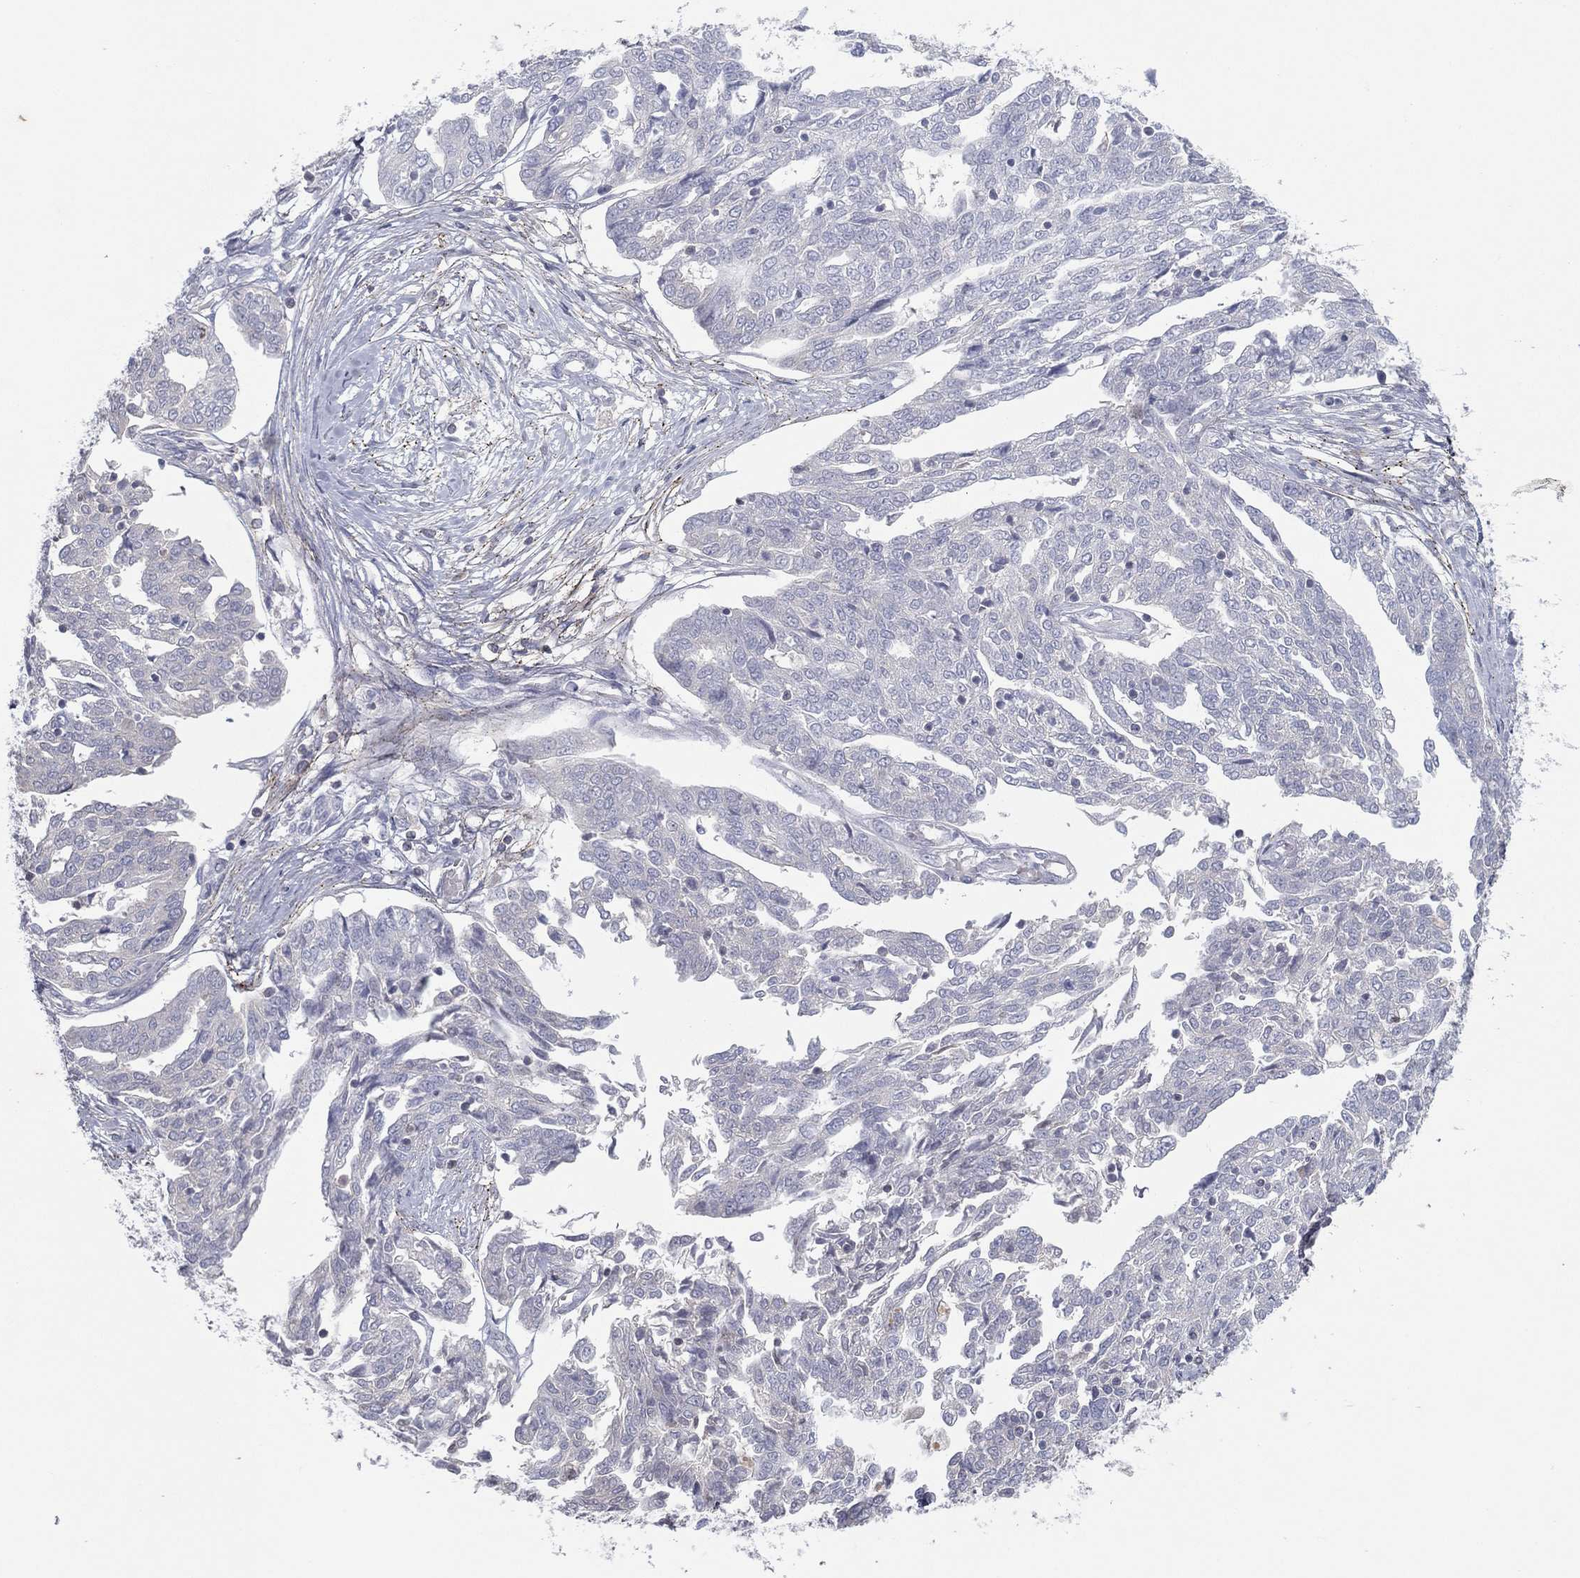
{"staining": {"intensity": "negative", "quantity": "none", "location": "none"}, "tissue": "ovarian cancer", "cell_type": "Tumor cells", "image_type": "cancer", "snomed": [{"axis": "morphology", "description": "Cystadenocarcinoma, serous, NOS"}, {"axis": "topography", "description": "Ovary"}], "caption": "Immunohistochemistry (IHC) histopathology image of human ovarian cancer stained for a protein (brown), which exhibits no staining in tumor cells.", "gene": "CPT1B", "patient": {"sex": "female", "age": 67}}